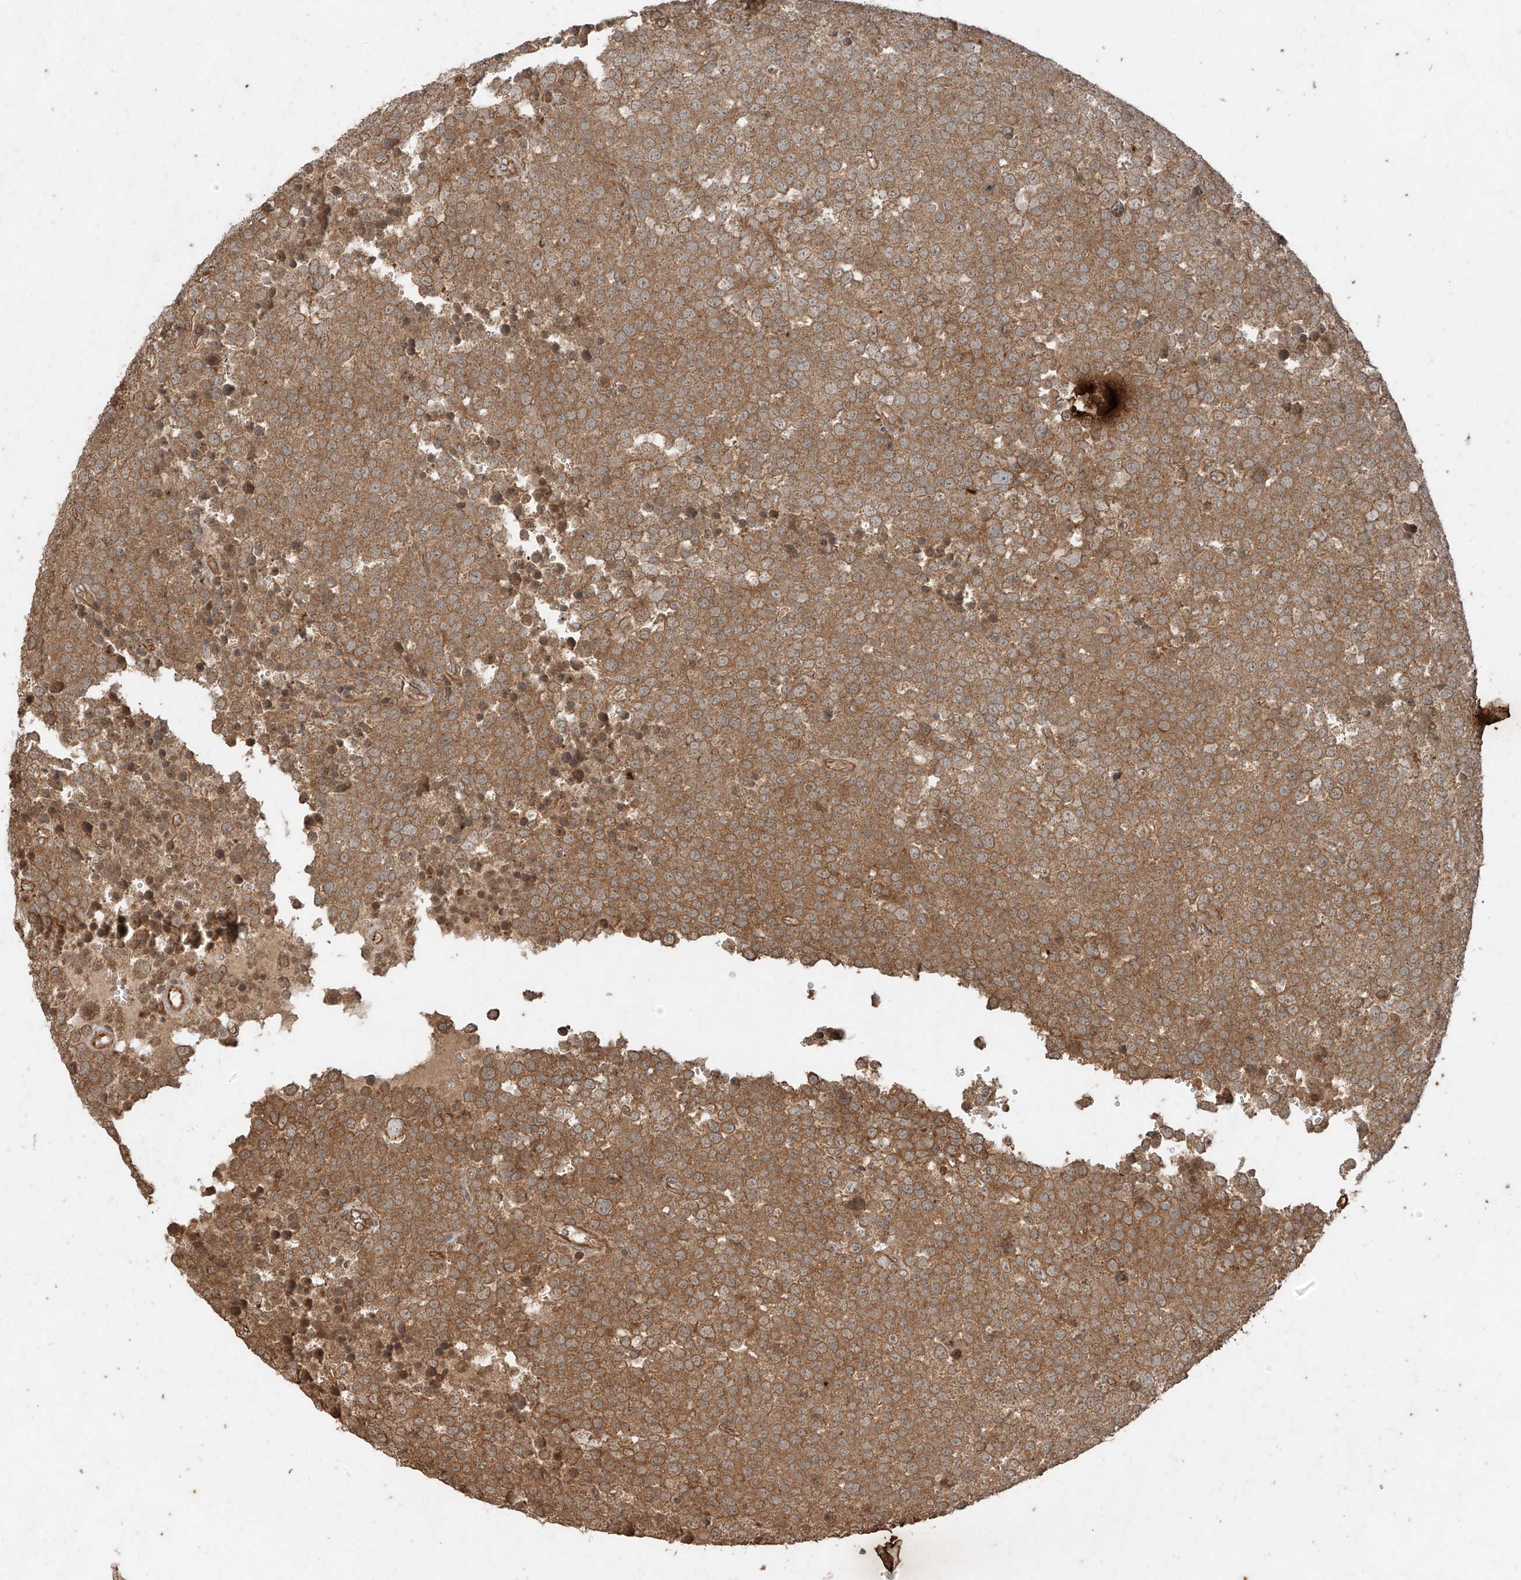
{"staining": {"intensity": "moderate", "quantity": ">75%", "location": "cytoplasmic/membranous"}, "tissue": "testis cancer", "cell_type": "Tumor cells", "image_type": "cancer", "snomed": [{"axis": "morphology", "description": "Seminoma, NOS"}, {"axis": "topography", "description": "Testis"}], "caption": "IHC staining of testis cancer (seminoma), which shows medium levels of moderate cytoplasmic/membranous positivity in approximately >75% of tumor cells indicating moderate cytoplasmic/membranous protein staining. The staining was performed using DAB (3,3'-diaminobenzidine) (brown) for protein detection and nuclei were counterstained in hematoxylin (blue).", "gene": "ANKZF1", "patient": {"sex": "male", "age": 71}}